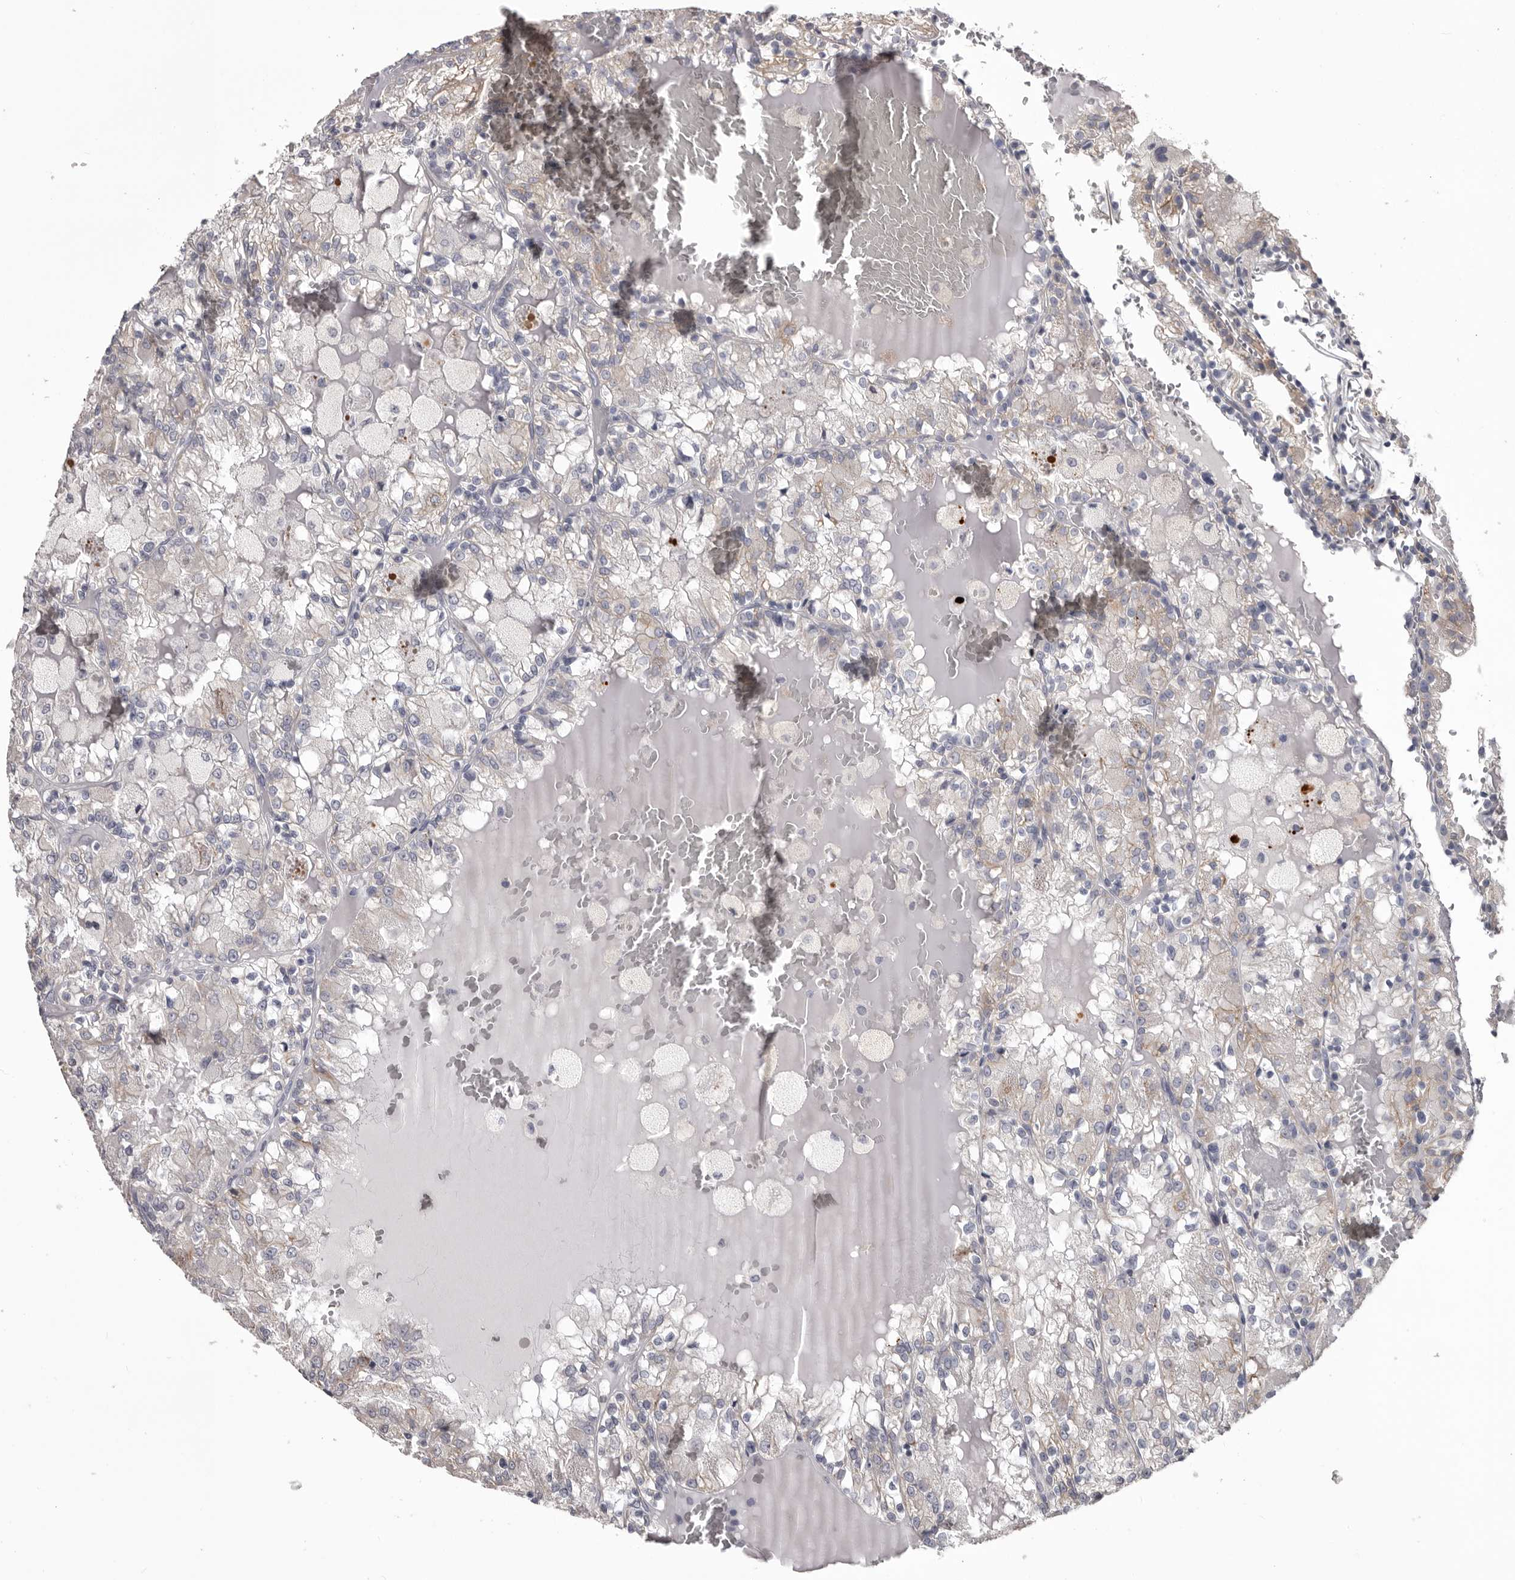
{"staining": {"intensity": "weak", "quantity": "<25%", "location": "cytoplasmic/membranous"}, "tissue": "renal cancer", "cell_type": "Tumor cells", "image_type": "cancer", "snomed": [{"axis": "morphology", "description": "Adenocarcinoma, NOS"}, {"axis": "topography", "description": "Kidney"}], "caption": "Immunohistochemical staining of adenocarcinoma (renal) exhibits no significant staining in tumor cells.", "gene": "LPAR6", "patient": {"sex": "female", "age": 56}}